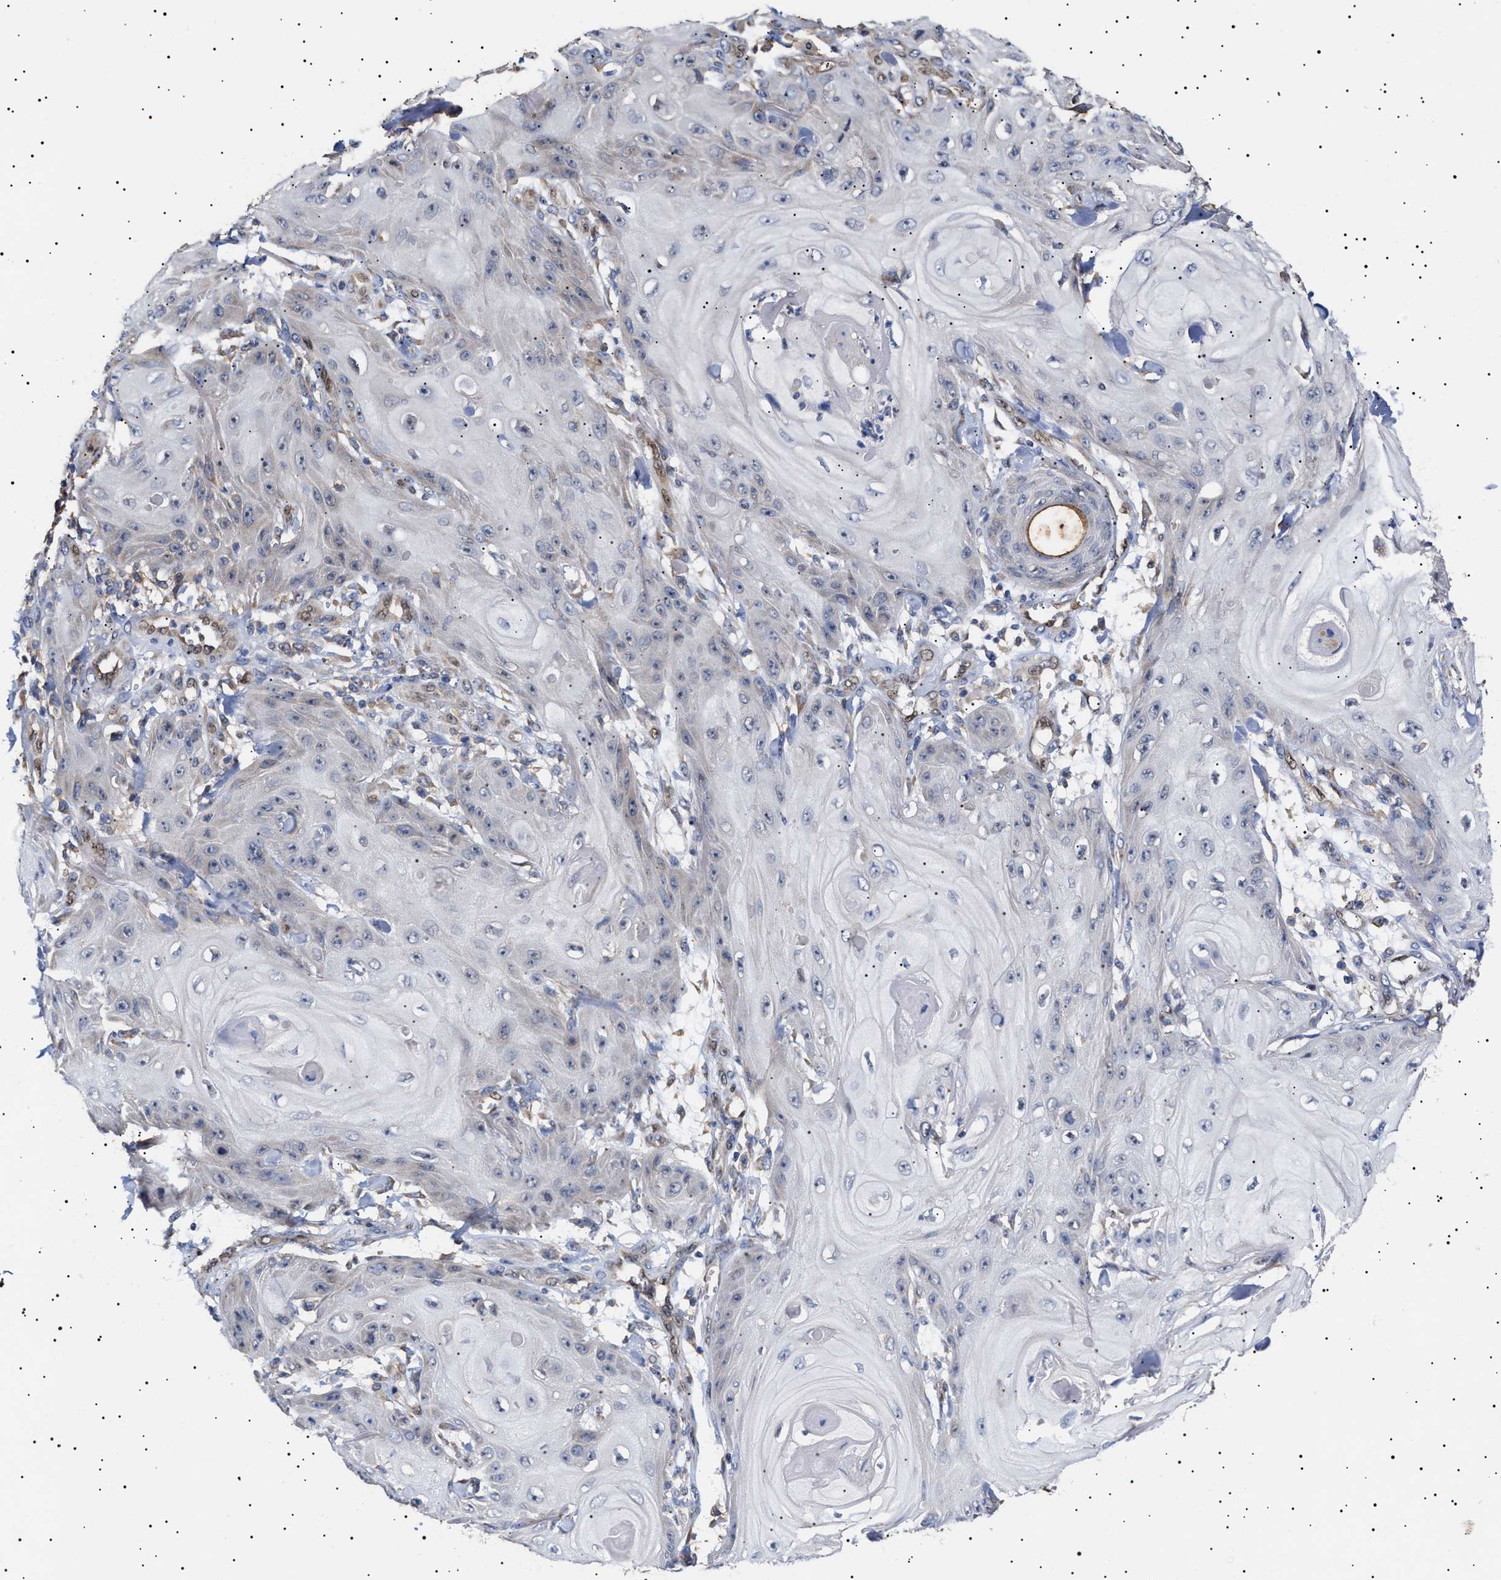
{"staining": {"intensity": "negative", "quantity": "none", "location": "none"}, "tissue": "skin cancer", "cell_type": "Tumor cells", "image_type": "cancer", "snomed": [{"axis": "morphology", "description": "Squamous cell carcinoma, NOS"}, {"axis": "topography", "description": "Skin"}], "caption": "Micrograph shows no protein expression in tumor cells of skin cancer tissue.", "gene": "KRBA1", "patient": {"sex": "male", "age": 74}}